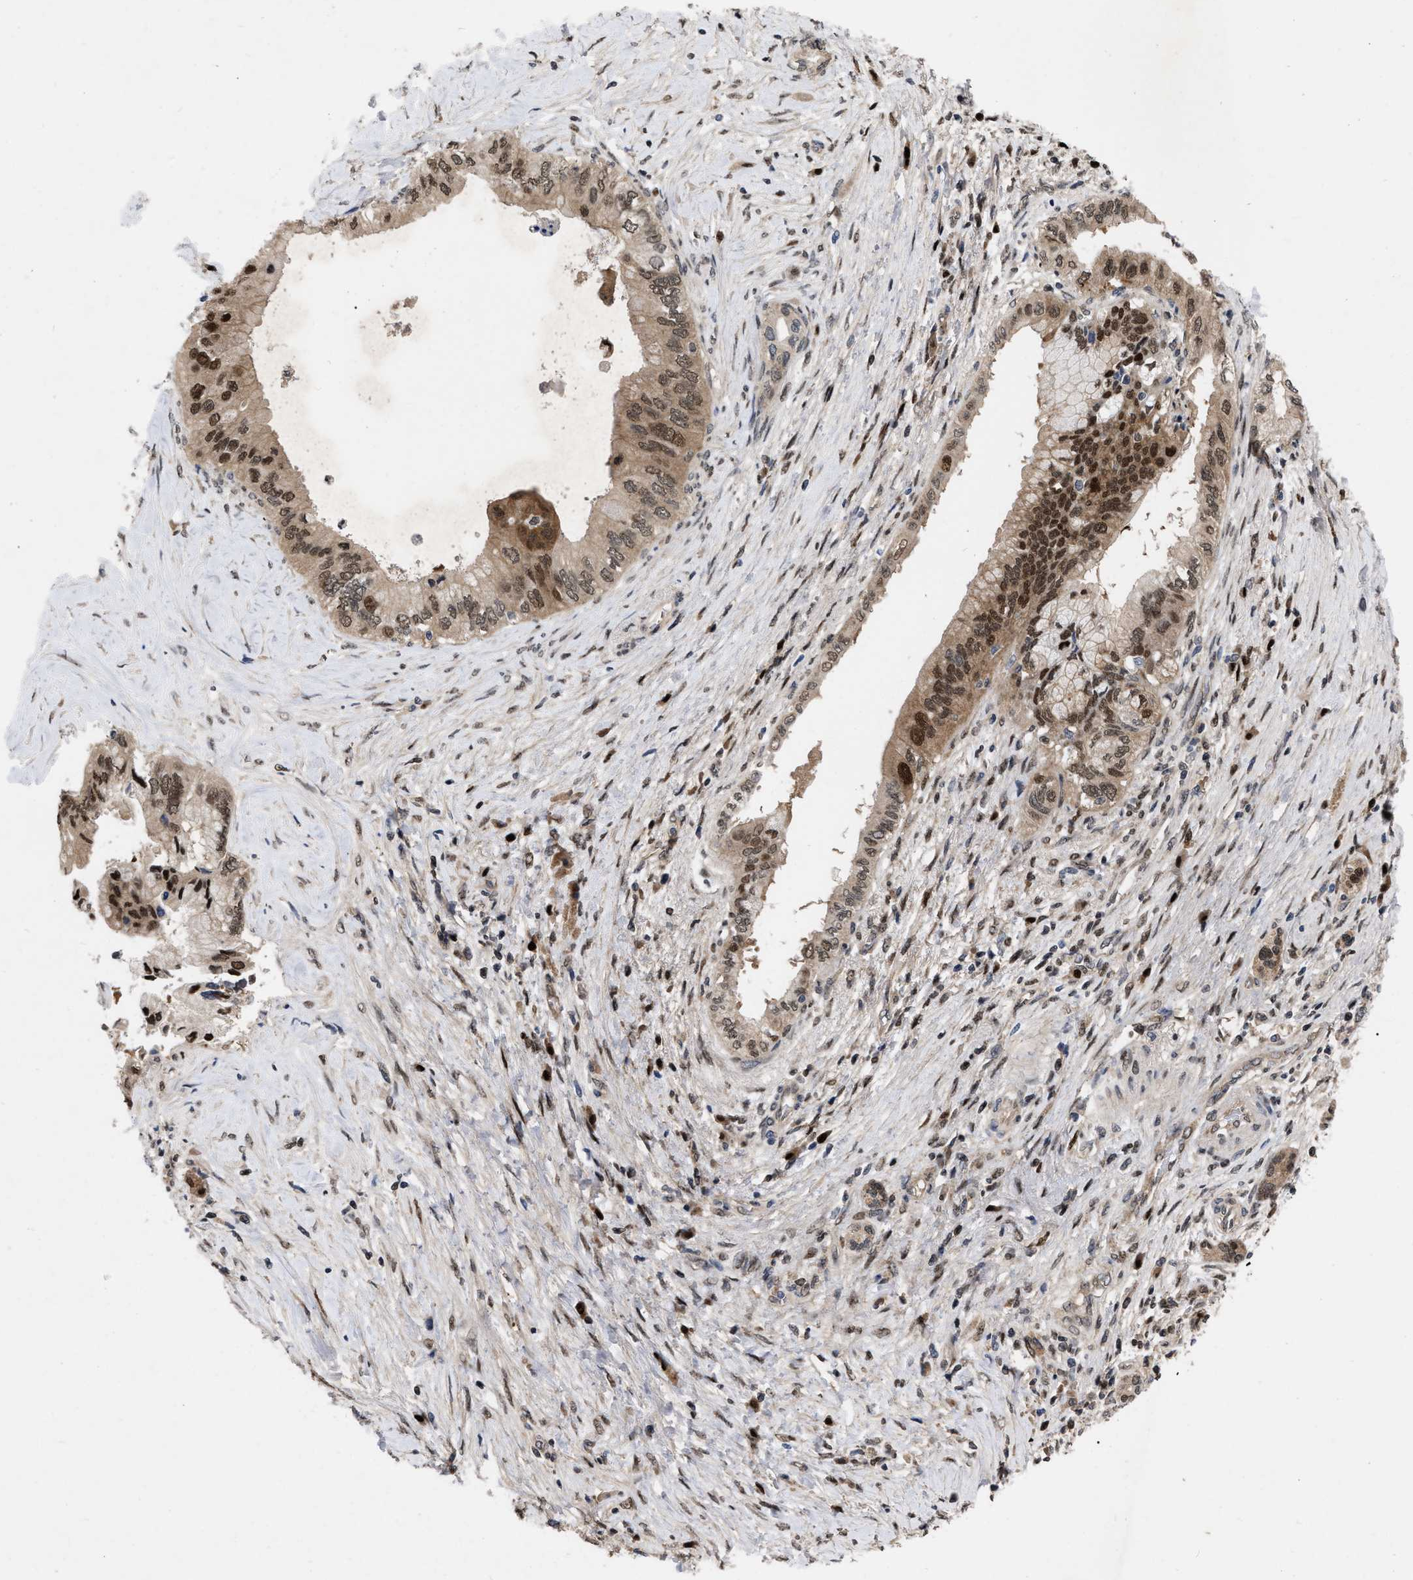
{"staining": {"intensity": "moderate", "quantity": ">75%", "location": "cytoplasmic/membranous,nuclear"}, "tissue": "pancreatic cancer", "cell_type": "Tumor cells", "image_type": "cancer", "snomed": [{"axis": "morphology", "description": "Adenocarcinoma, NOS"}, {"axis": "topography", "description": "Pancreas"}], "caption": "Immunohistochemical staining of human pancreatic adenocarcinoma shows medium levels of moderate cytoplasmic/membranous and nuclear protein expression in approximately >75% of tumor cells.", "gene": "MDM4", "patient": {"sex": "female", "age": 73}}